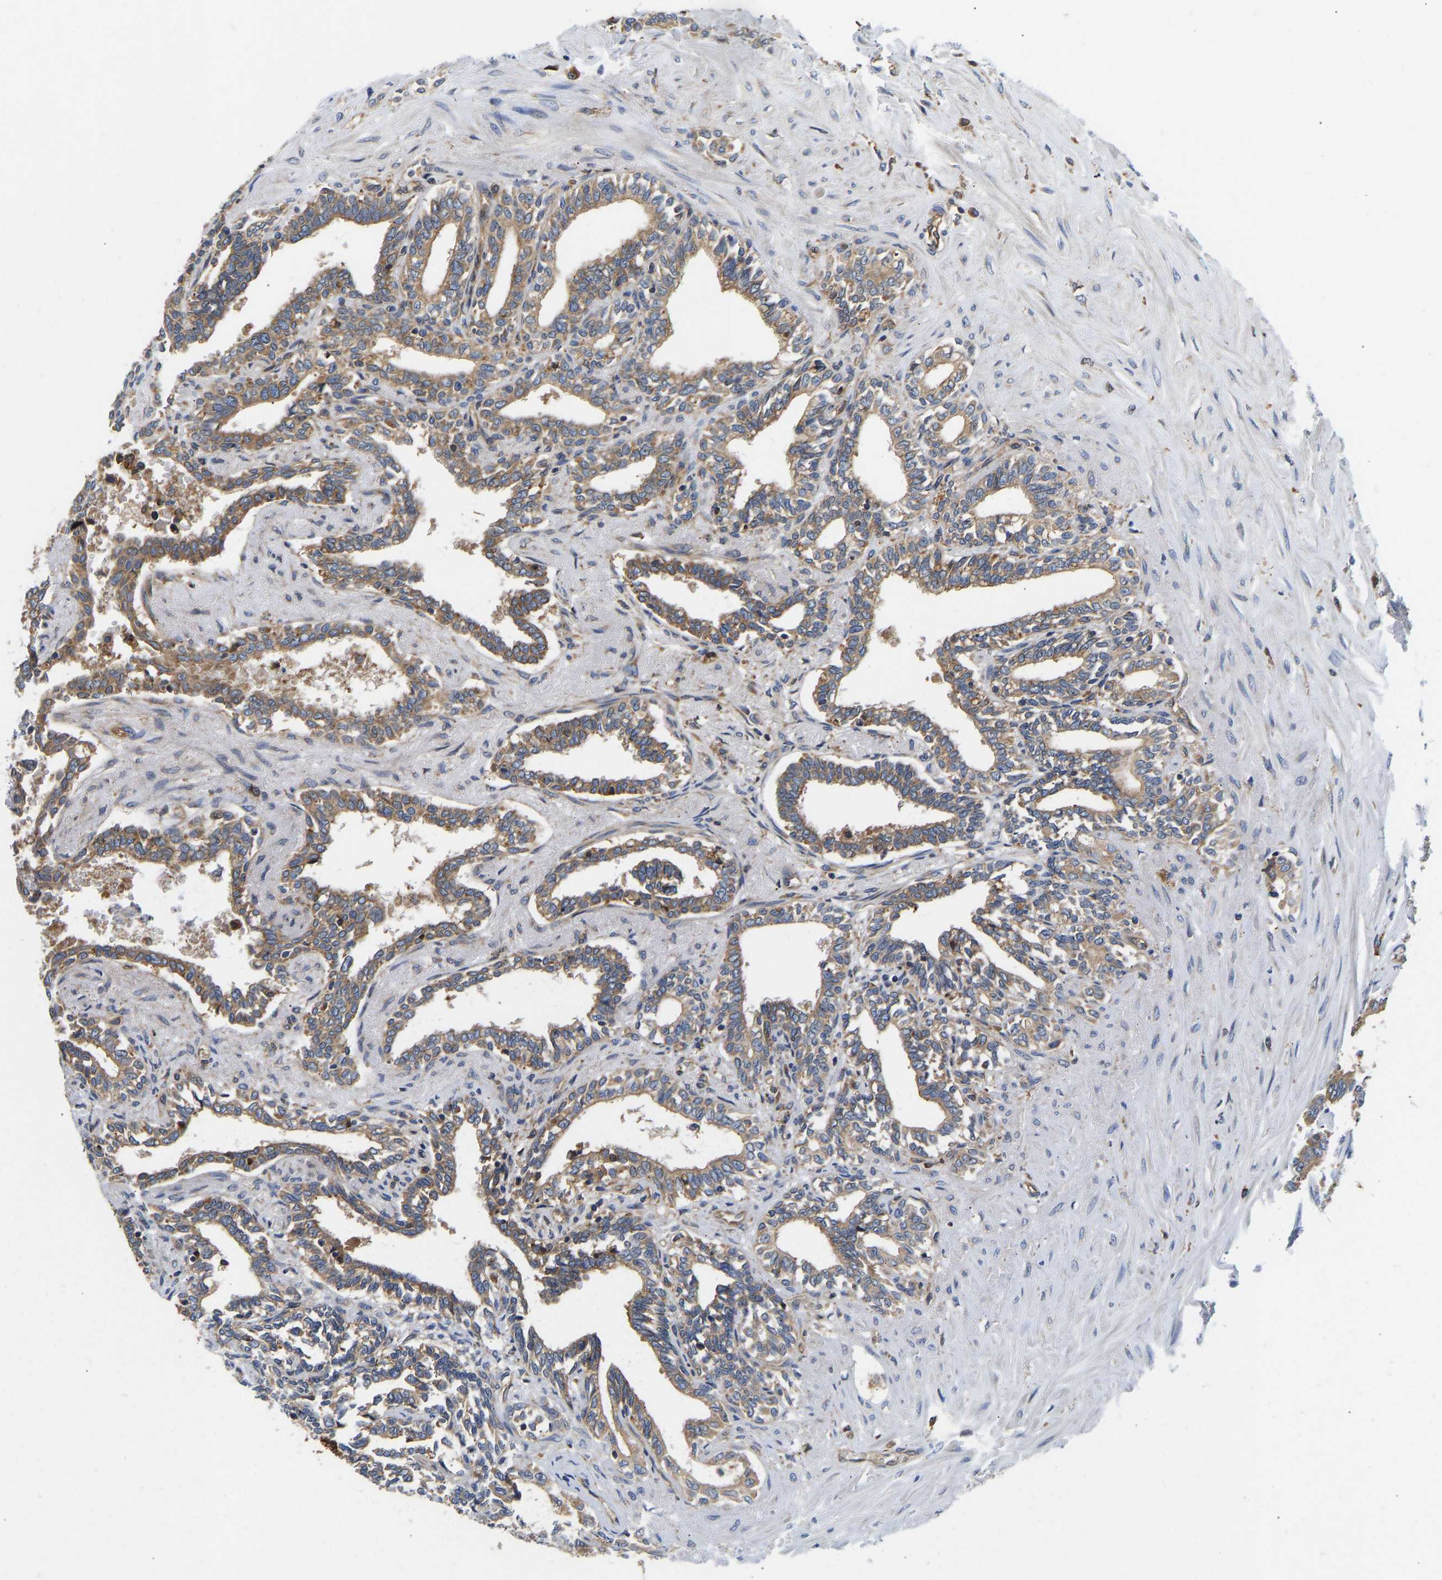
{"staining": {"intensity": "moderate", "quantity": ">75%", "location": "cytoplasmic/membranous"}, "tissue": "seminal vesicle", "cell_type": "Glandular cells", "image_type": "normal", "snomed": [{"axis": "morphology", "description": "Normal tissue, NOS"}, {"axis": "morphology", "description": "Adenocarcinoma, High grade"}, {"axis": "topography", "description": "Prostate"}, {"axis": "topography", "description": "Seminal veicle"}], "caption": "A histopathology image showing moderate cytoplasmic/membranous staining in about >75% of glandular cells in unremarkable seminal vesicle, as visualized by brown immunohistochemical staining.", "gene": "FLNB", "patient": {"sex": "male", "age": 55}}